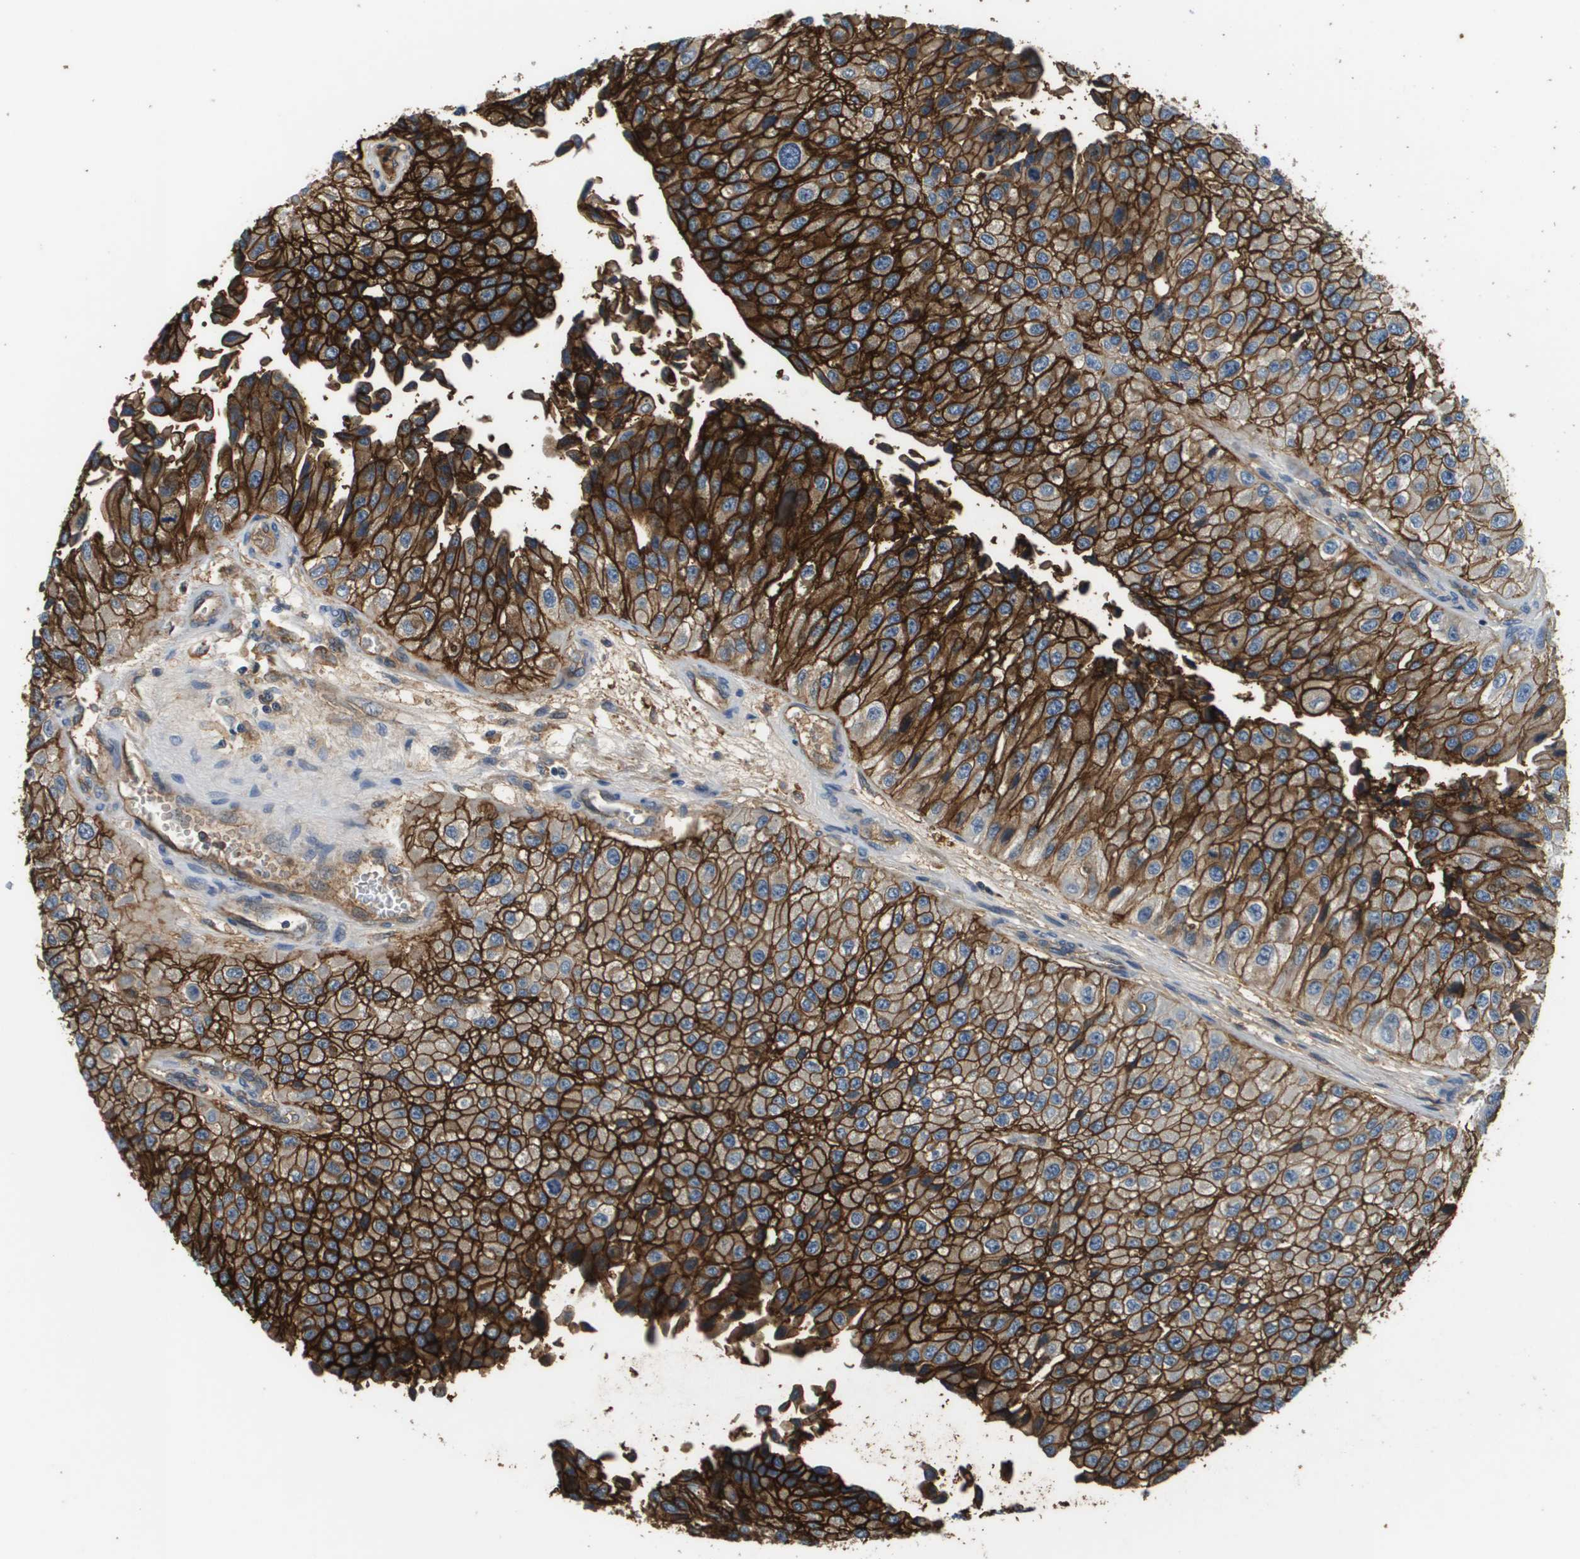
{"staining": {"intensity": "strong", "quantity": ">75%", "location": "cytoplasmic/membranous"}, "tissue": "urothelial cancer", "cell_type": "Tumor cells", "image_type": "cancer", "snomed": [{"axis": "morphology", "description": "Urothelial carcinoma, High grade"}, {"axis": "topography", "description": "Kidney"}, {"axis": "topography", "description": "Urinary bladder"}], "caption": "Urothelial cancer tissue shows strong cytoplasmic/membranous staining in about >75% of tumor cells, visualized by immunohistochemistry.", "gene": "SLC16A3", "patient": {"sex": "male", "age": 77}}